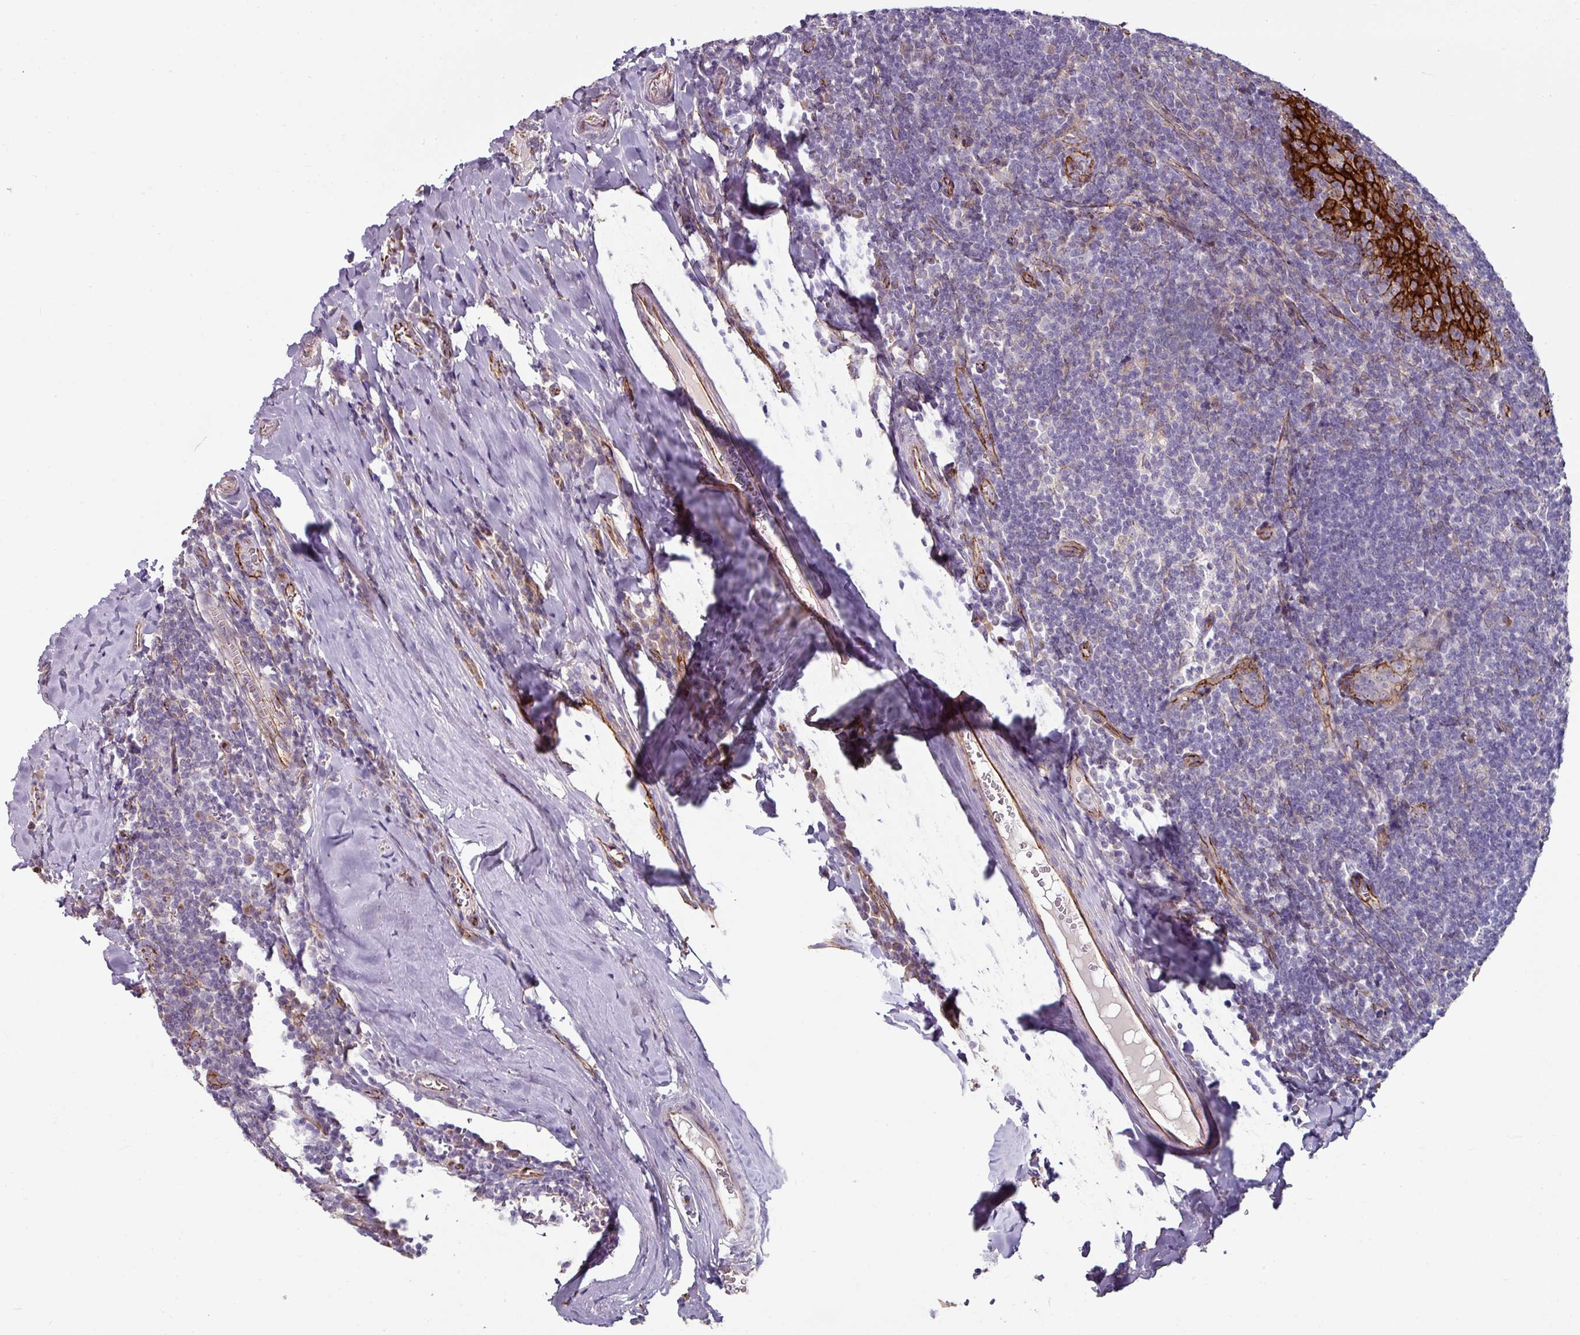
{"staining": {"intensity": "moderate", "quantity": "<25%", "location": "cytoplasmic/membranous"}, "tissue": "tonsil", "cell_type": "Germinal center cells", "image_type": "normal", "snomed": [{"axis": "morphology", "description": "Normal tissue, NOS"}, {"axis": "topography", "description": "Tonsil"}], "caption": "Immunohistochemistry (IHC) (DAB (3,3'-diaminobenzidine)) staining of normal tonsil exhibits moderate cytoplasmic/membranous protein staining in about <25% of germinal center cells. The protein is shown in brown color, while the nuclei are stained blue.", "gene": "JUP", "patient": {"sex": "male", "age": 27}}